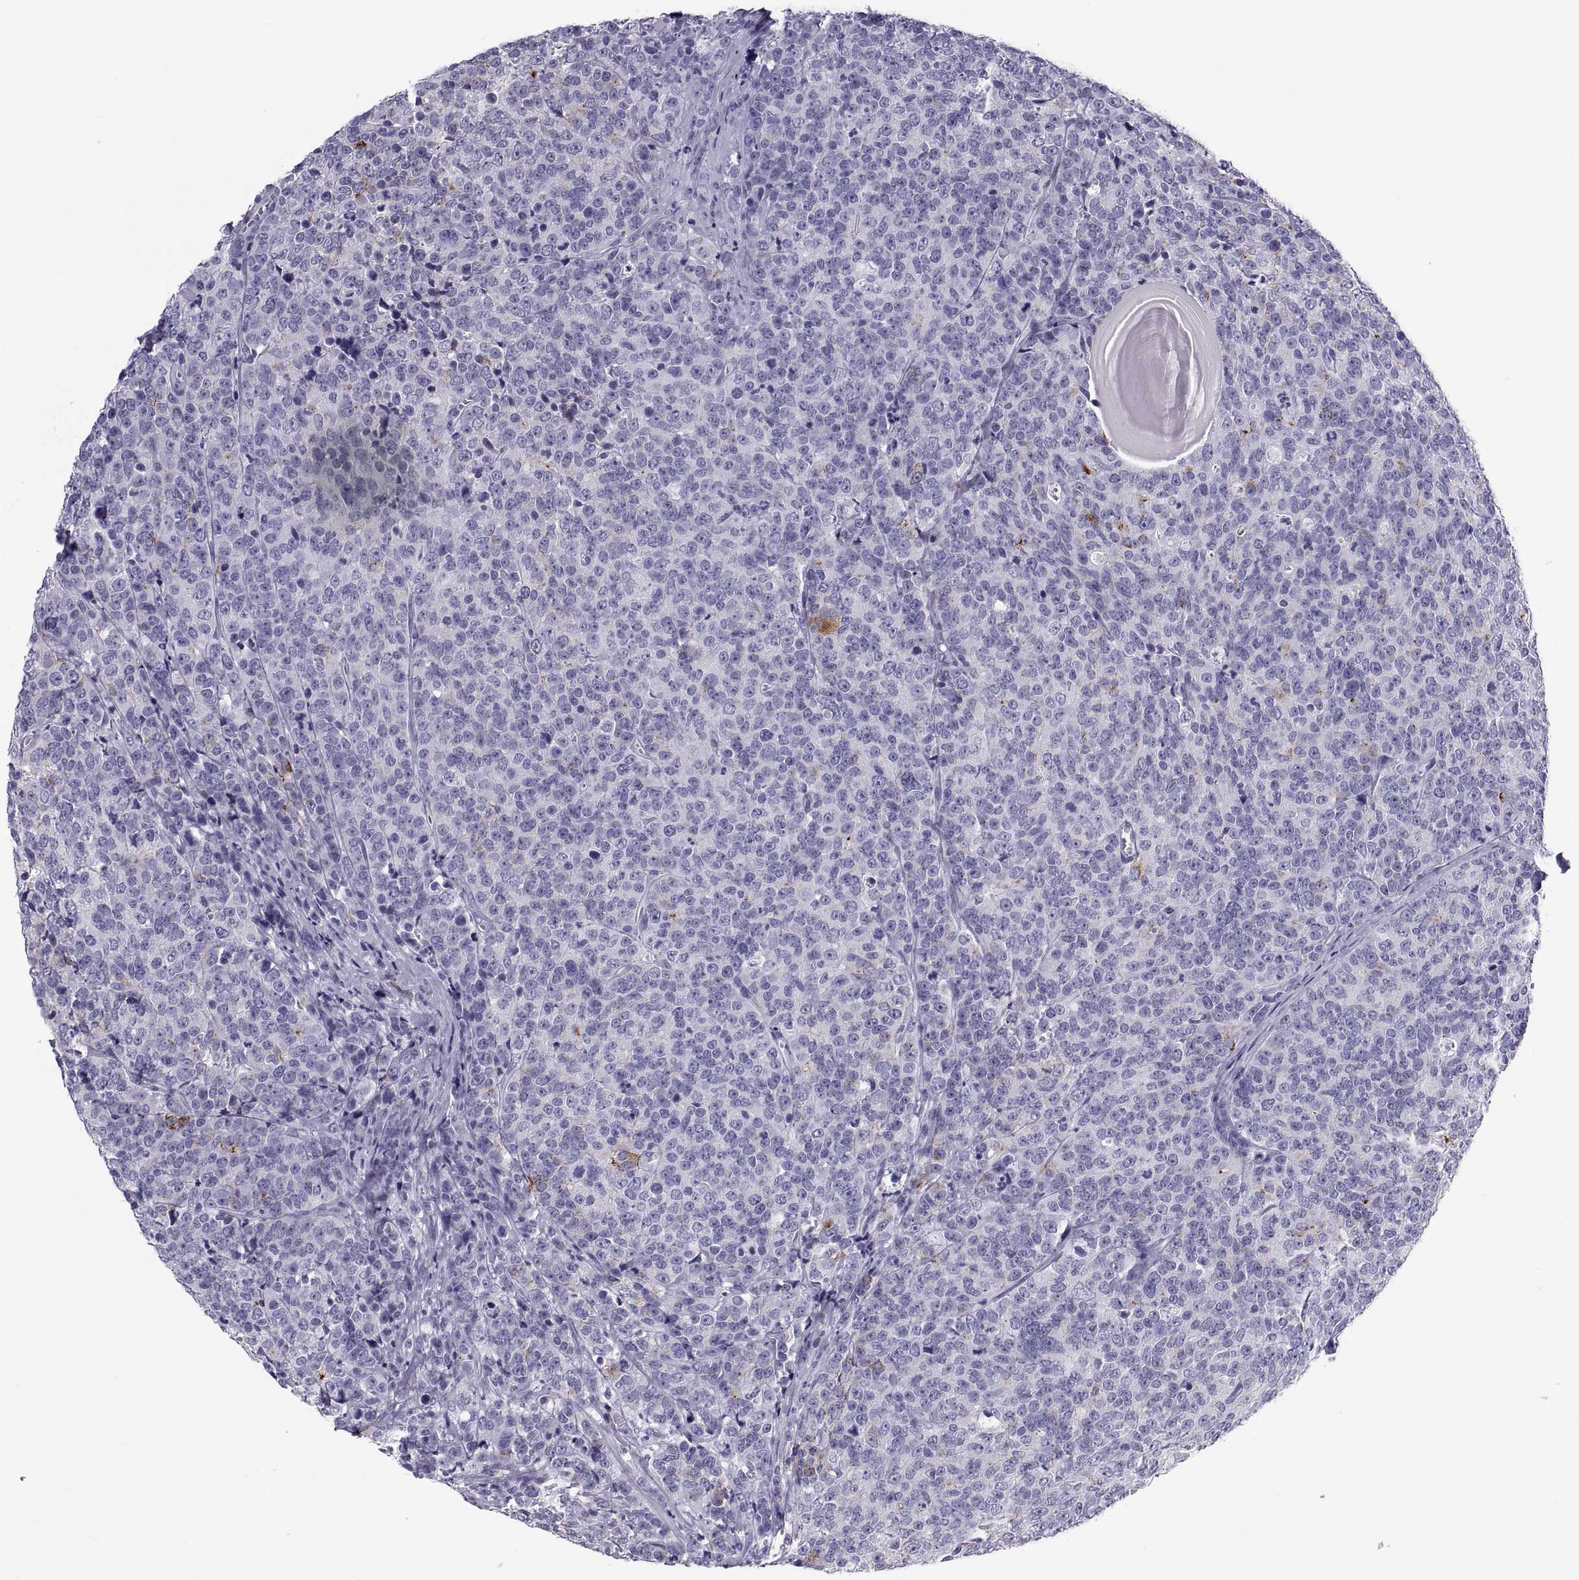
{"staining": {"intensity": "negative", "quantity": "none", "location": "none"}, "tissue": "prostate cancer", "cell_type": "Tumor cells", "image_type": "cancer", "snomed": [{"axis": "morphology", "description": "Adenocarcinoma, NOS"}, {"axis": "topography", "description": "Prostate"}], "caption": "Tumor cells are negative for brown protein staining in prostate cancer. (Brightfield microscopy of DAB (3,3'-diaminobenzidine) IHC at high magnification).", "gene": "DEFB129", "patient": {"sex": "male", "age": 67}}